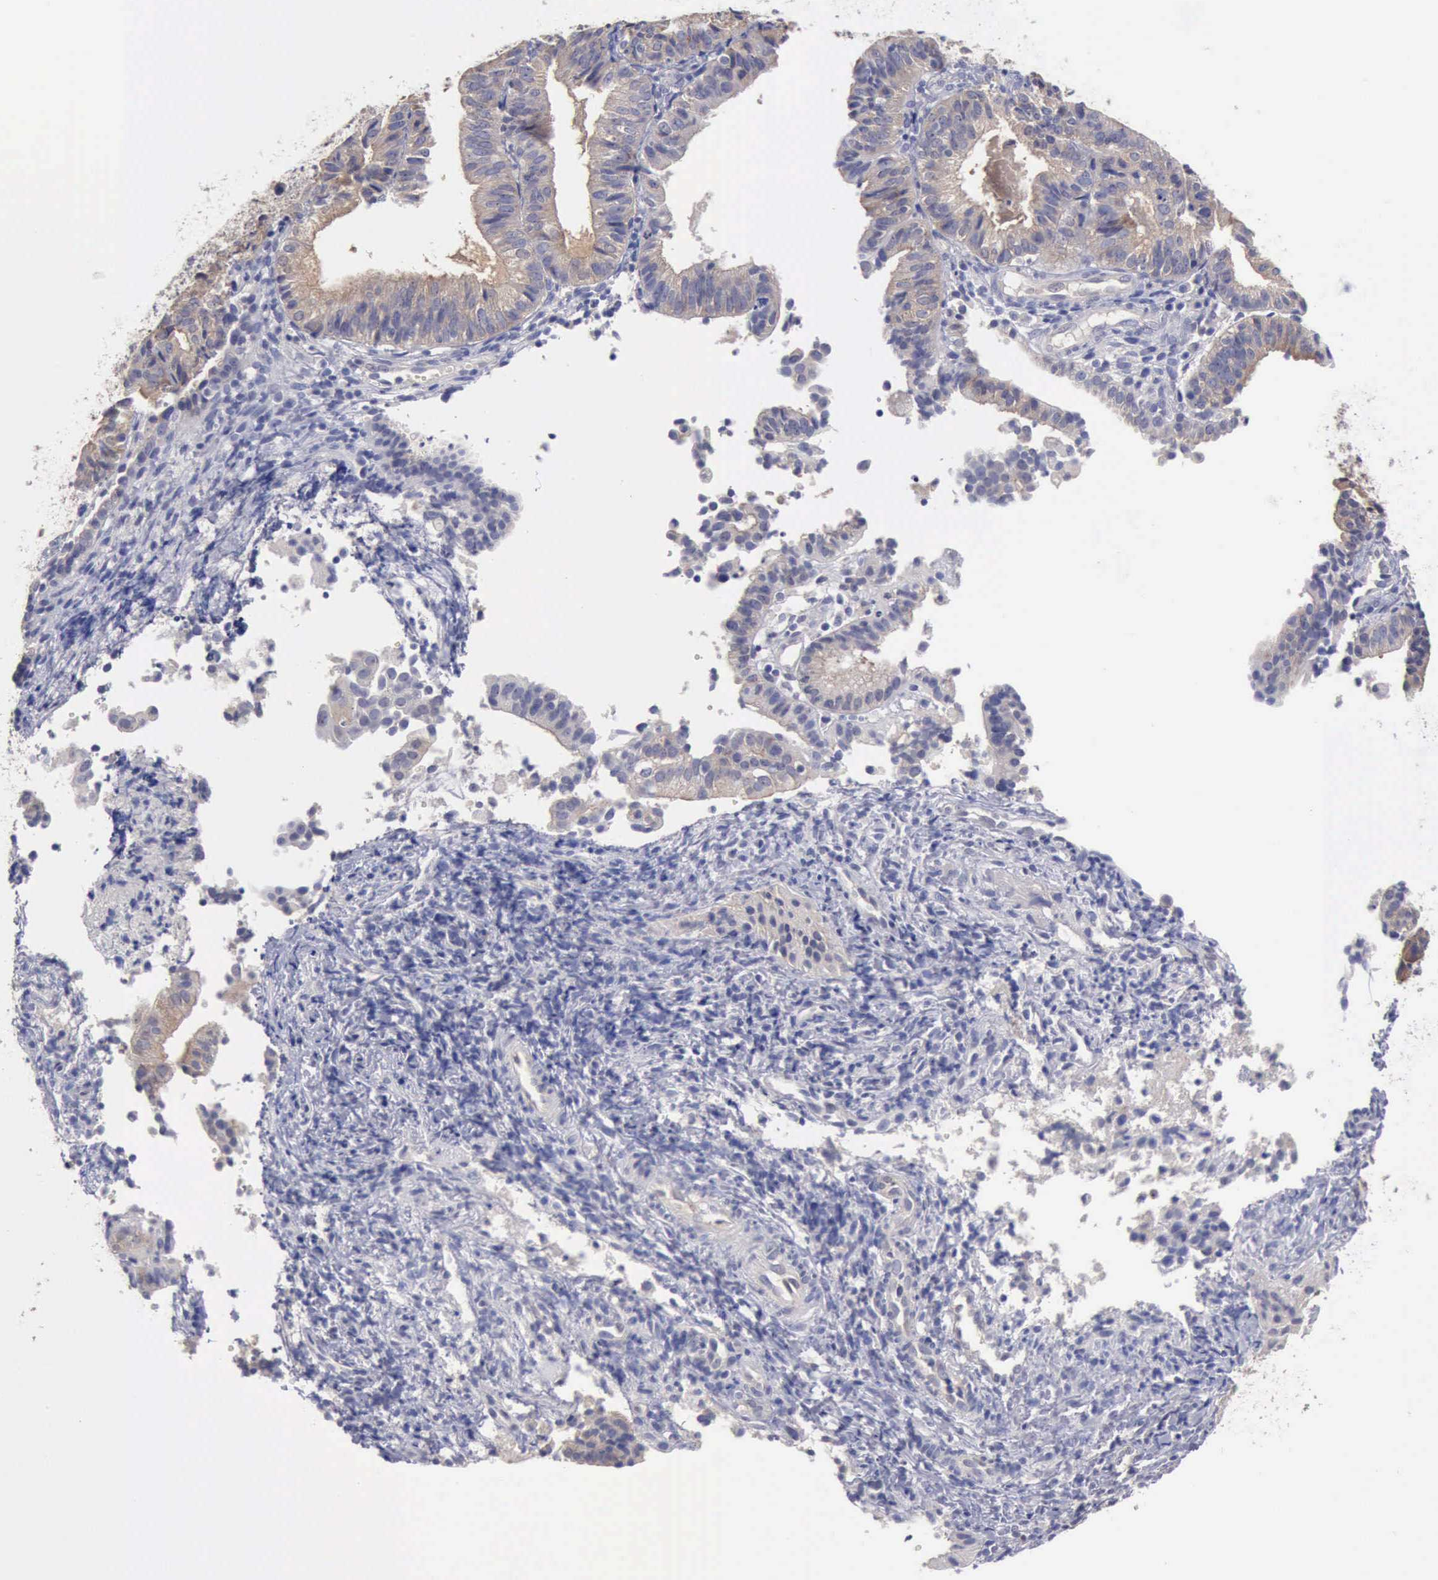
{"staining": {"intensity": "weak", "quantity": ">75%", "location": "cytoplasmic/membranous"}, "tissue": "cervical cancer", "cell_type": "Tumor cells", "image_type": "cancer", "snomed": [{"axis": "morphology", "description": "Adenocarcinoma, NOS"}, {"axis": "topography", "description": "Cervix"}], "caption": "Immunohistochemistry (DAB) staining of human cervical cancer displays weak cytoplasmic/membranous protein expression in approximately >75% of tumor cells.", "gene": "PHKA1", "patient": {"sex": "female", "age": 60}}